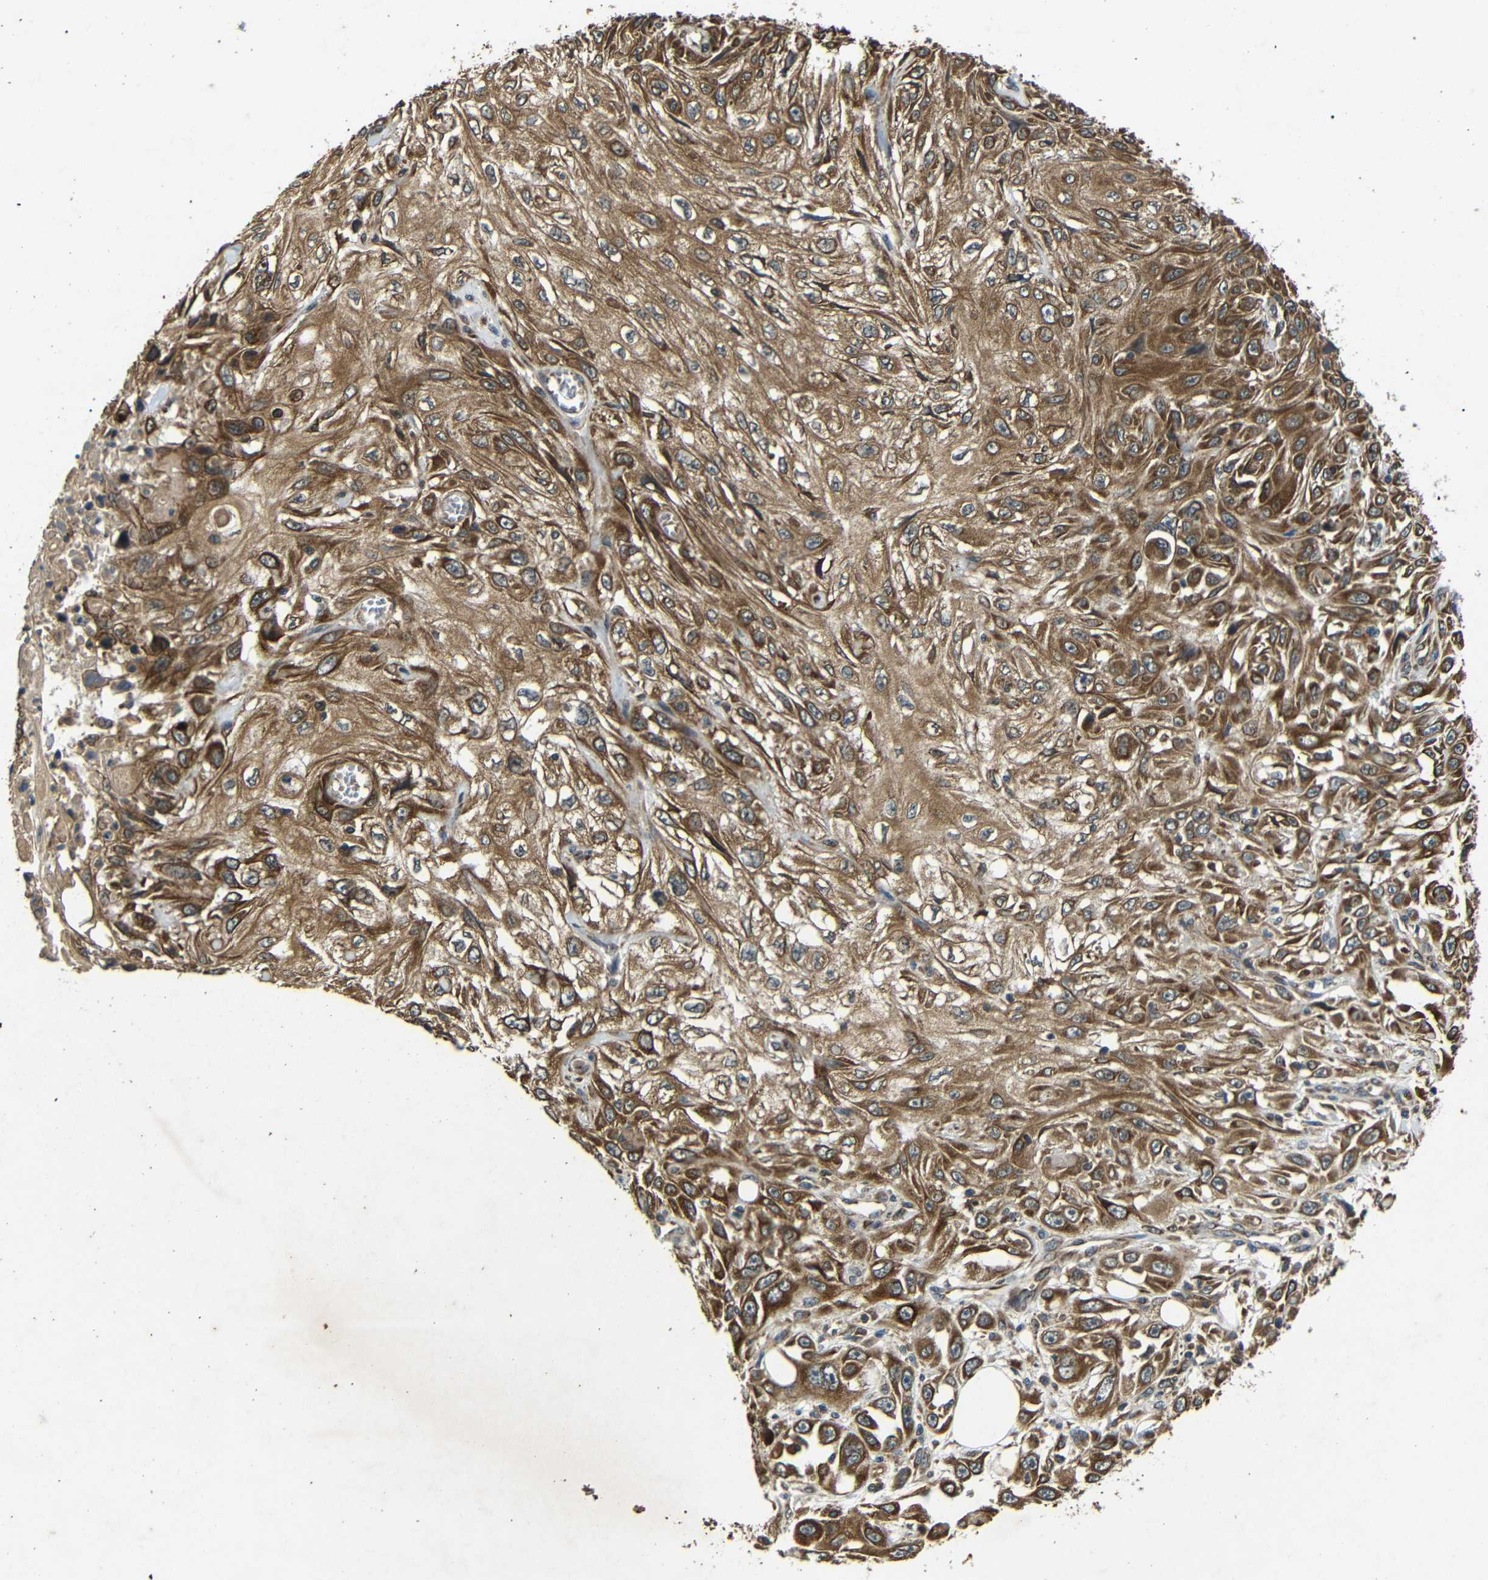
{"staining": {"intensity": "strong", "quantity": ">75%", "location": "cytoplasmic/membranous"}, "tissue": "skin cancer", "cell_type": "Tumor cells", "image_type": "cancer", "snomed": [{"axis": "morphology", "description": "Squamous cell carcinoma, NOS"}, {"axis": "topography", "description": "Skin"}], "caption": "Immunohistochemical staining of skin cancer reveals strong cytoplasmic/membranous protein expression in about >75% of tumor cells. (DAB (3,3'-diaminobenzidine) IHC, brown staining for protein, blue staining for nuclei).", "gene": "TRPC1", "patient": {"sex": "male", "age": 75}}